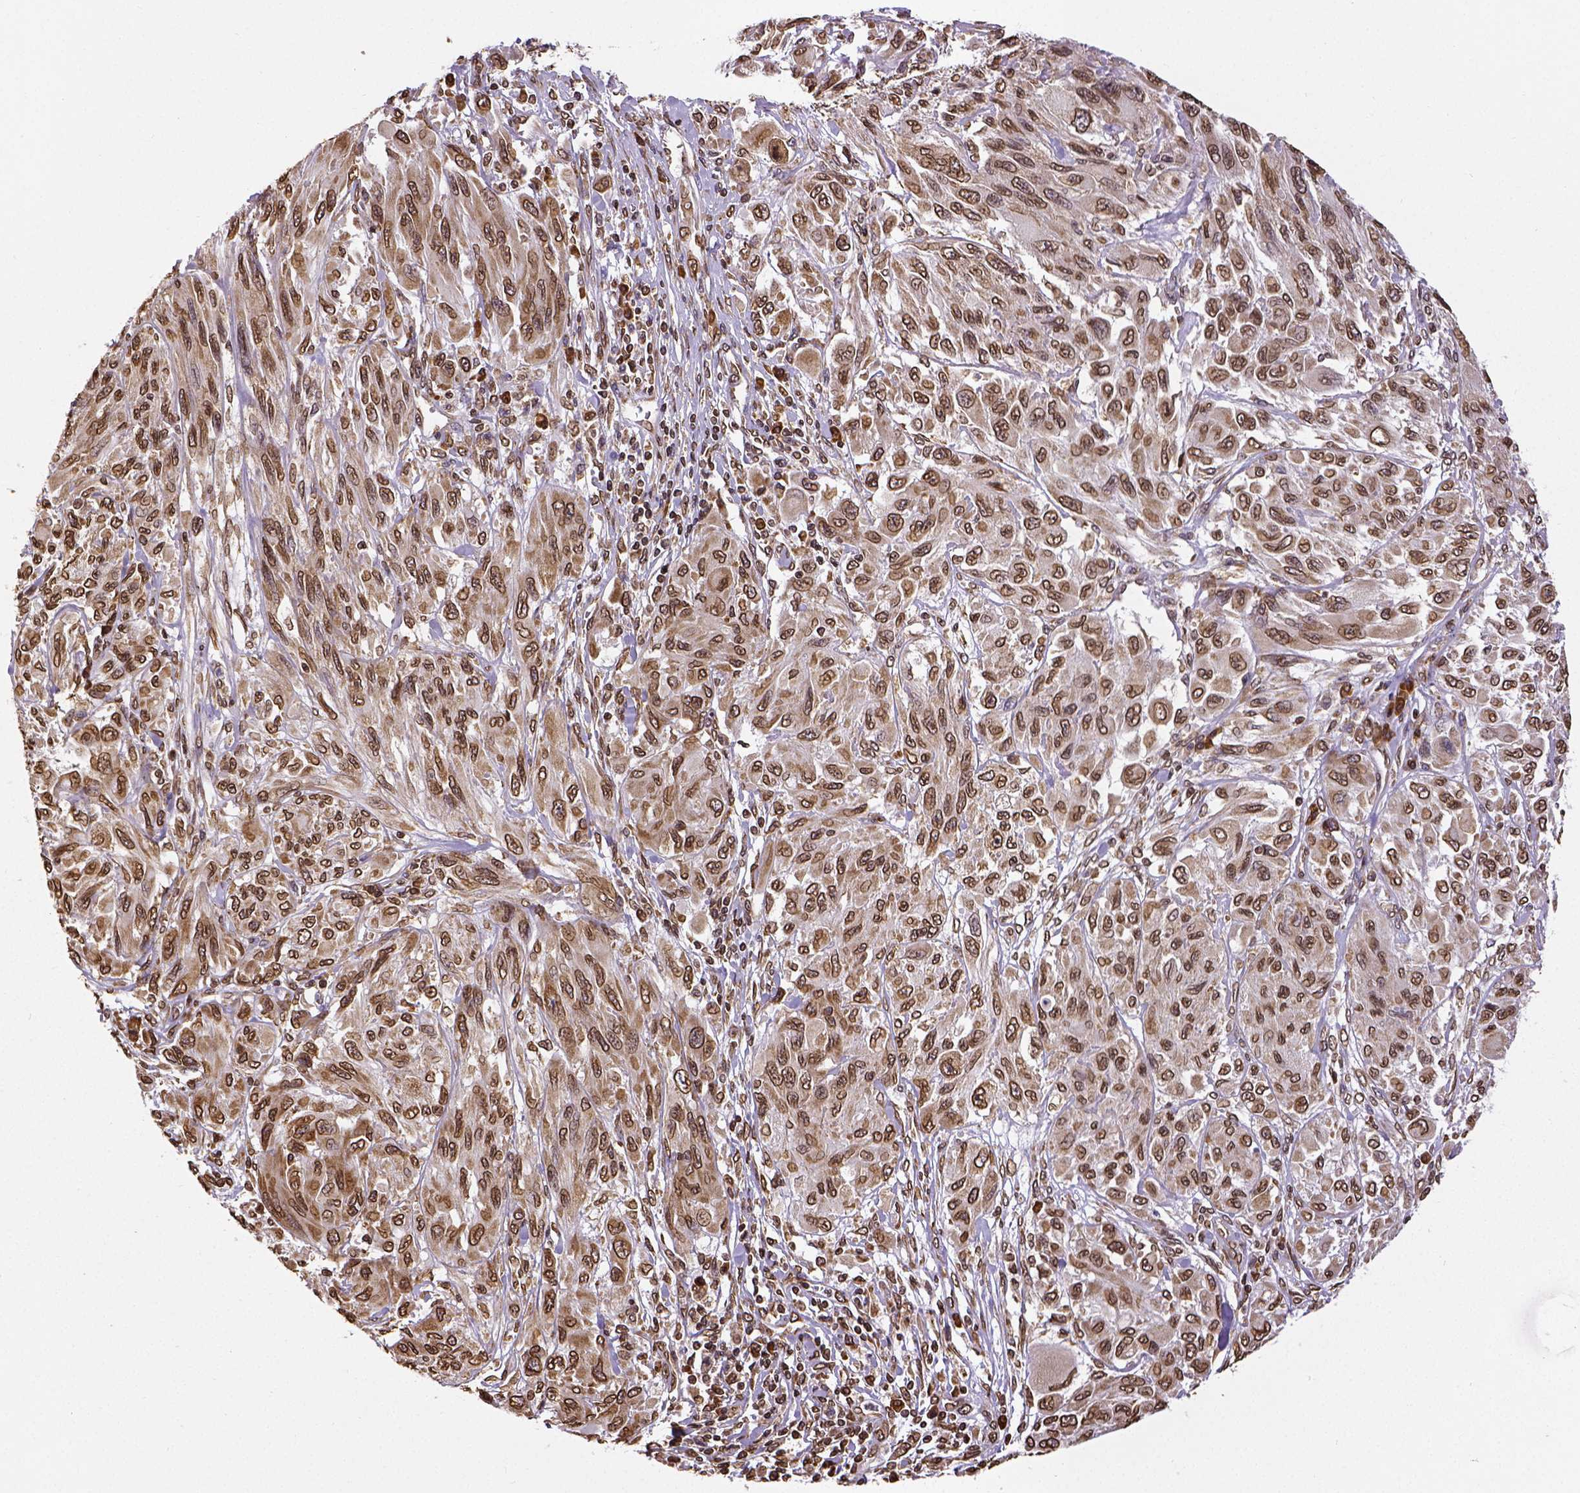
{"staining": {"intensity": "strong", "quantity": ">75%", "location": "cytoplasmic/membranous,nuclear"}, "tissue": "melanoma", "cell_type": "Tumor cells", "image_type": "cancer", "snomed": [{"axis": "morphology", "description": "Malignant melanoma, NOS"}, {"axis": "topography", "description": "Skin"}], "caption": "This histopathology image shows immunohistochemistry (IHC) staining of melanoma, with high strong cytoplasmic/membranous and nuclear staining in about >75% of tumor cells.", "gene": "MTDH", "patient": {"sex": "female", "age": 91}}